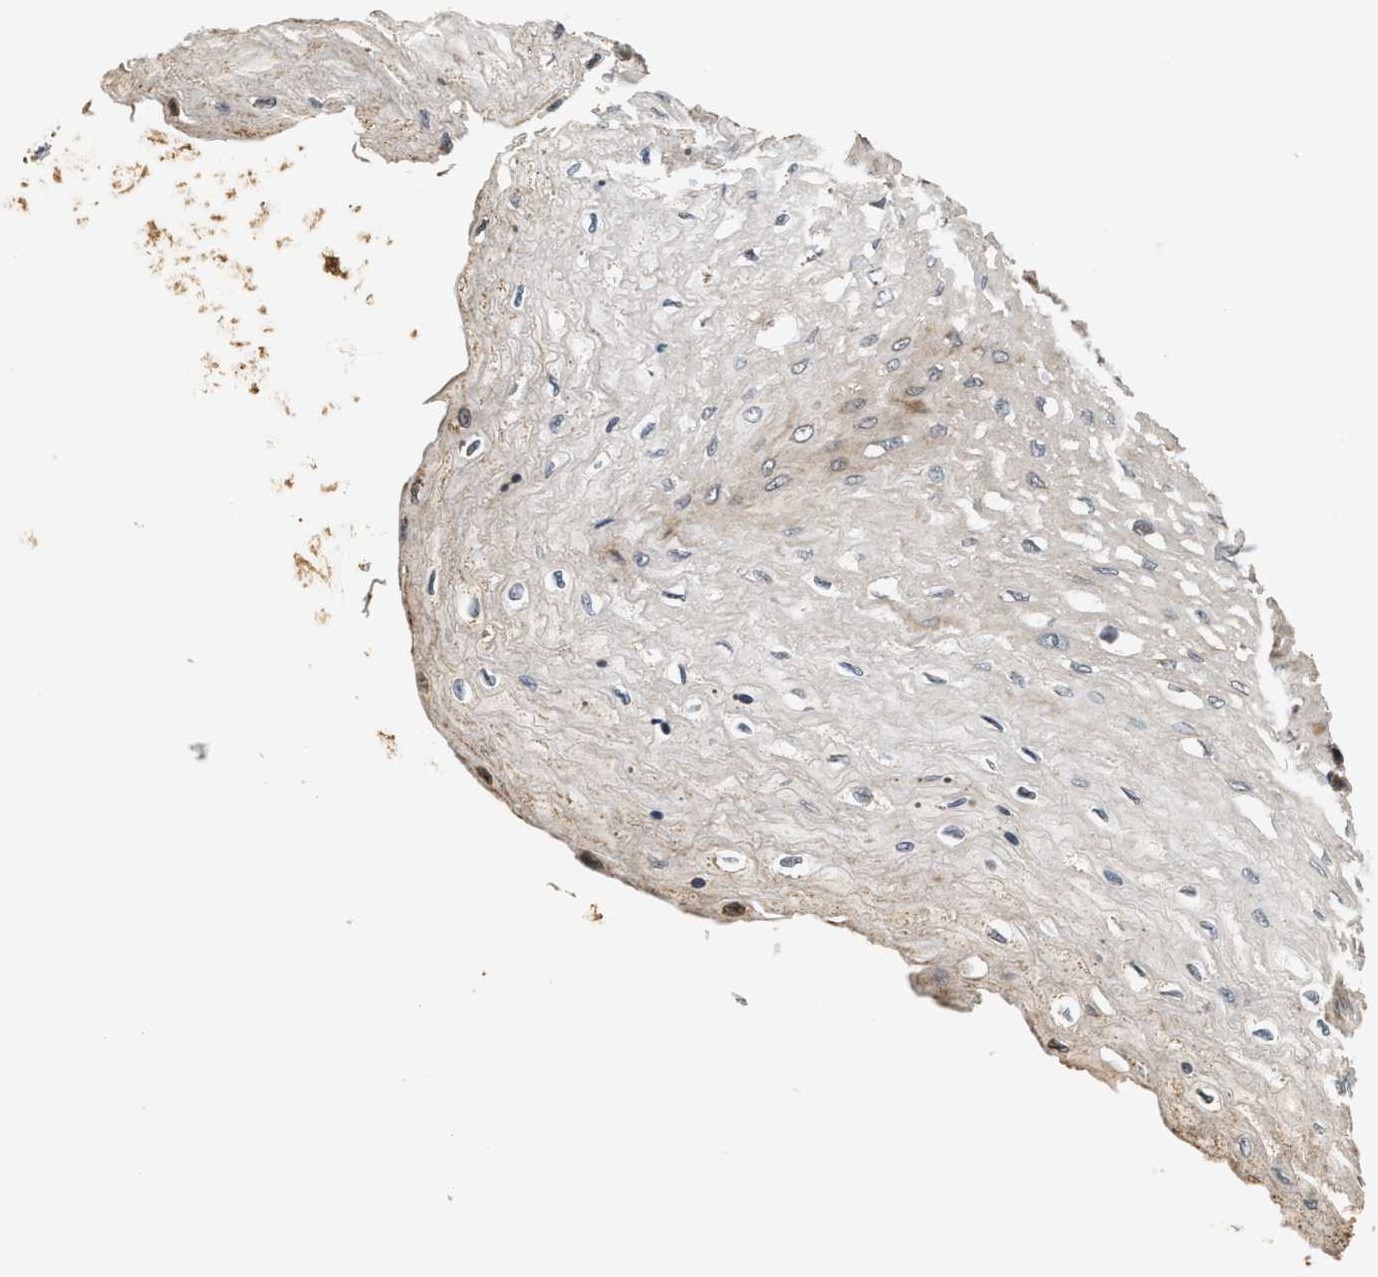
{"staining": {"intensity": "moderate", "quantity": ">75%", "location": "cytoplasmic/membranous"}, "tissue": "esophagus", "cell_type": "Squamous epithelial cells", "image_type": "normal", "snomed": [{"axis": "morphology", "description": "Normal tissue, NOS"}, {"axis": "topography", "description": "Esophagus"}], "caption": "IHC image of benign esophagus: human esophagus stained using immunohistochemistry (IHC) shows medium levels of moderate protein expression localized specifically in the cytoplasmic/membranous of squamous epithelial cells, appearing as a cytoplasmic/membranous brown color.", "gene": "SNX5", "patient": {"sex": "female", "age": 72}}